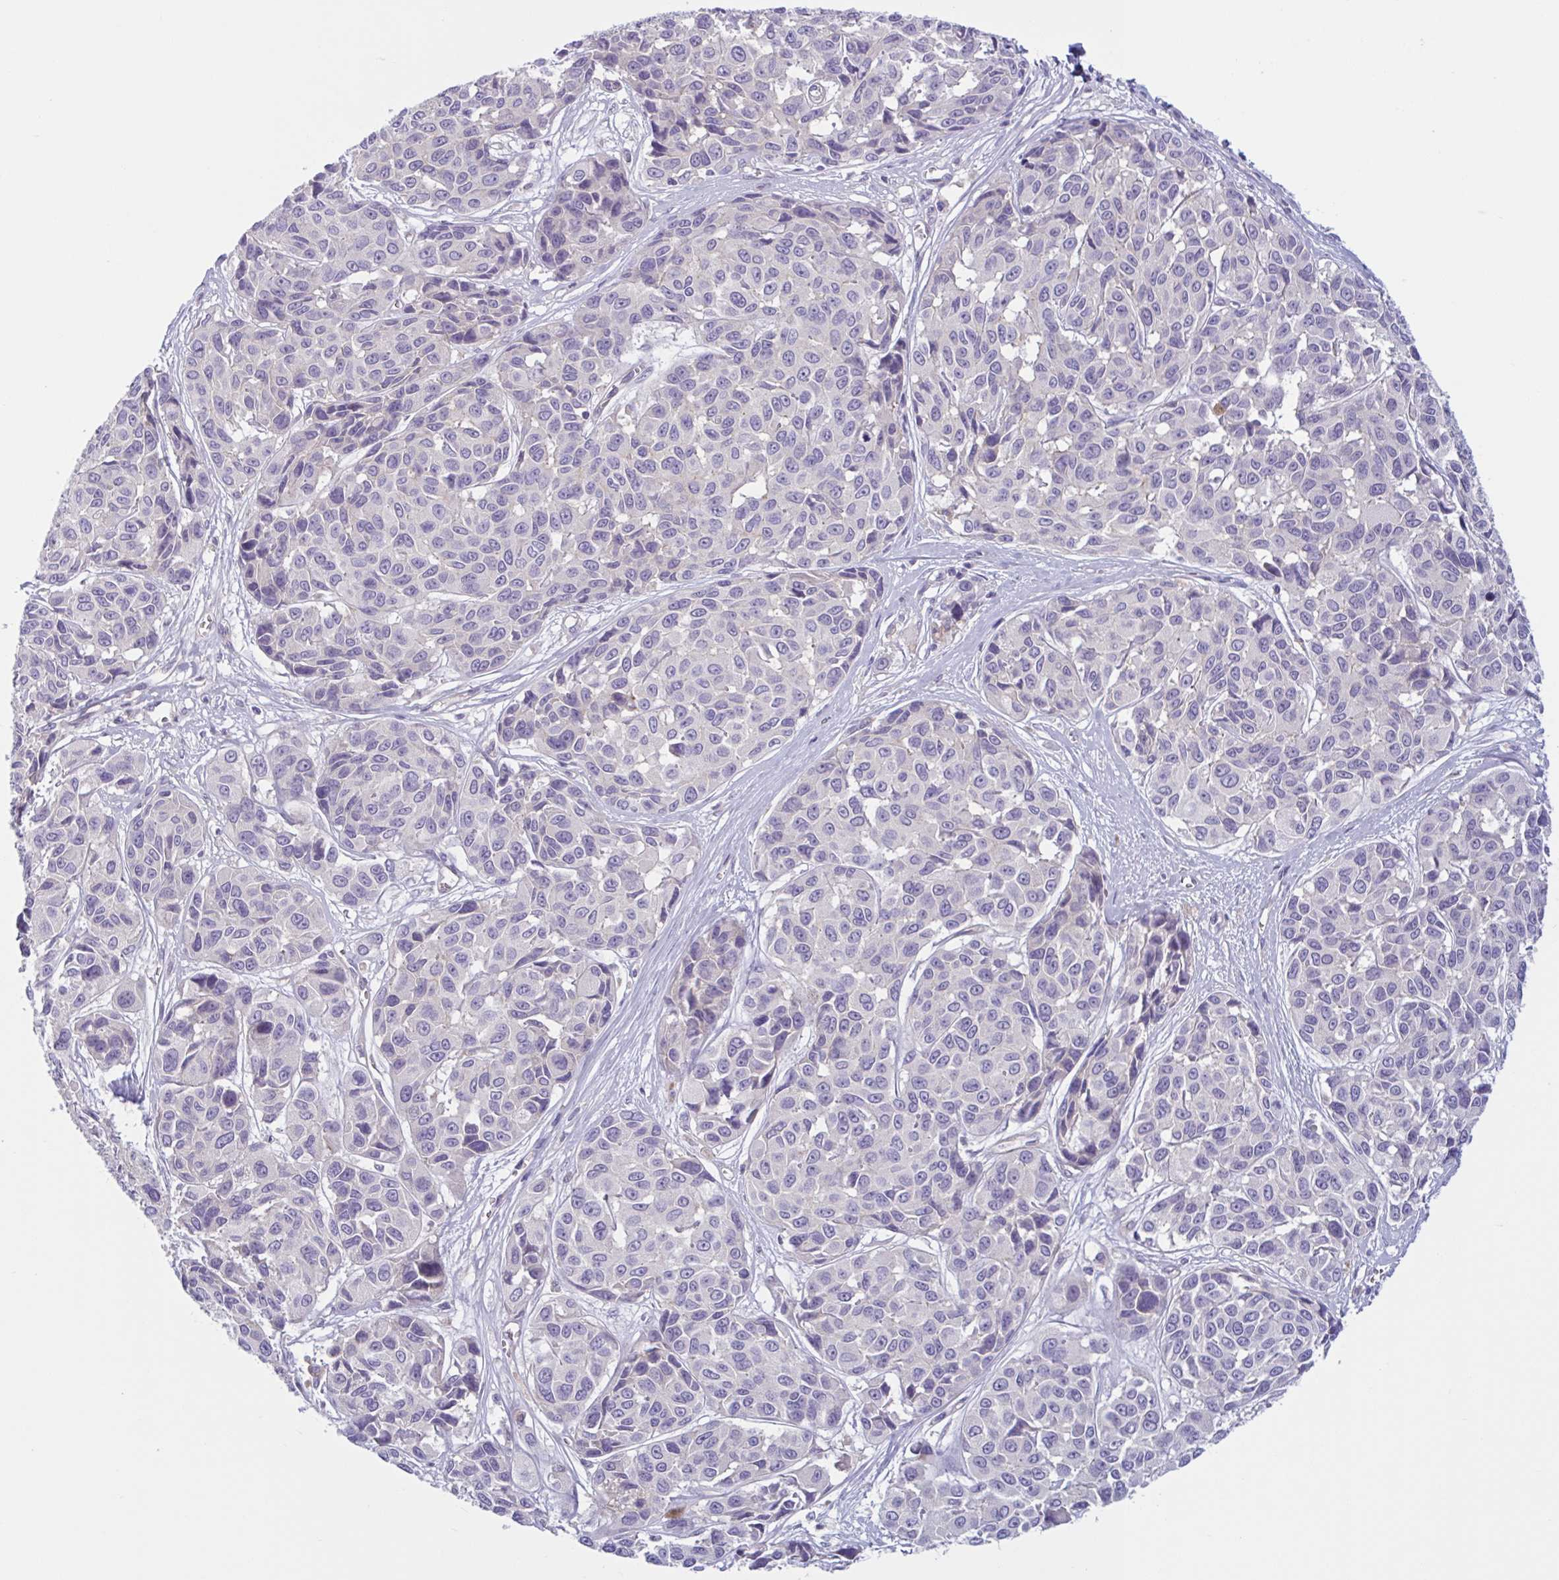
{"staining": {"intensity": "negative", "quantity": "none", "location": "none"}, "tissue": "melanoma", "cell_type": "Tumor cells", "image_type": "cancer", "snomed": [{"axis": "morphology", "description": "Malignant melanoma, NOS"}, {"axis": "topography", "description": "Skin"}], "caption": "IHC of human melanoma demonstrates no positivity in tumor cells.", "gene": "TTC7B", "patient": {"sex": "female", "age": 66}}